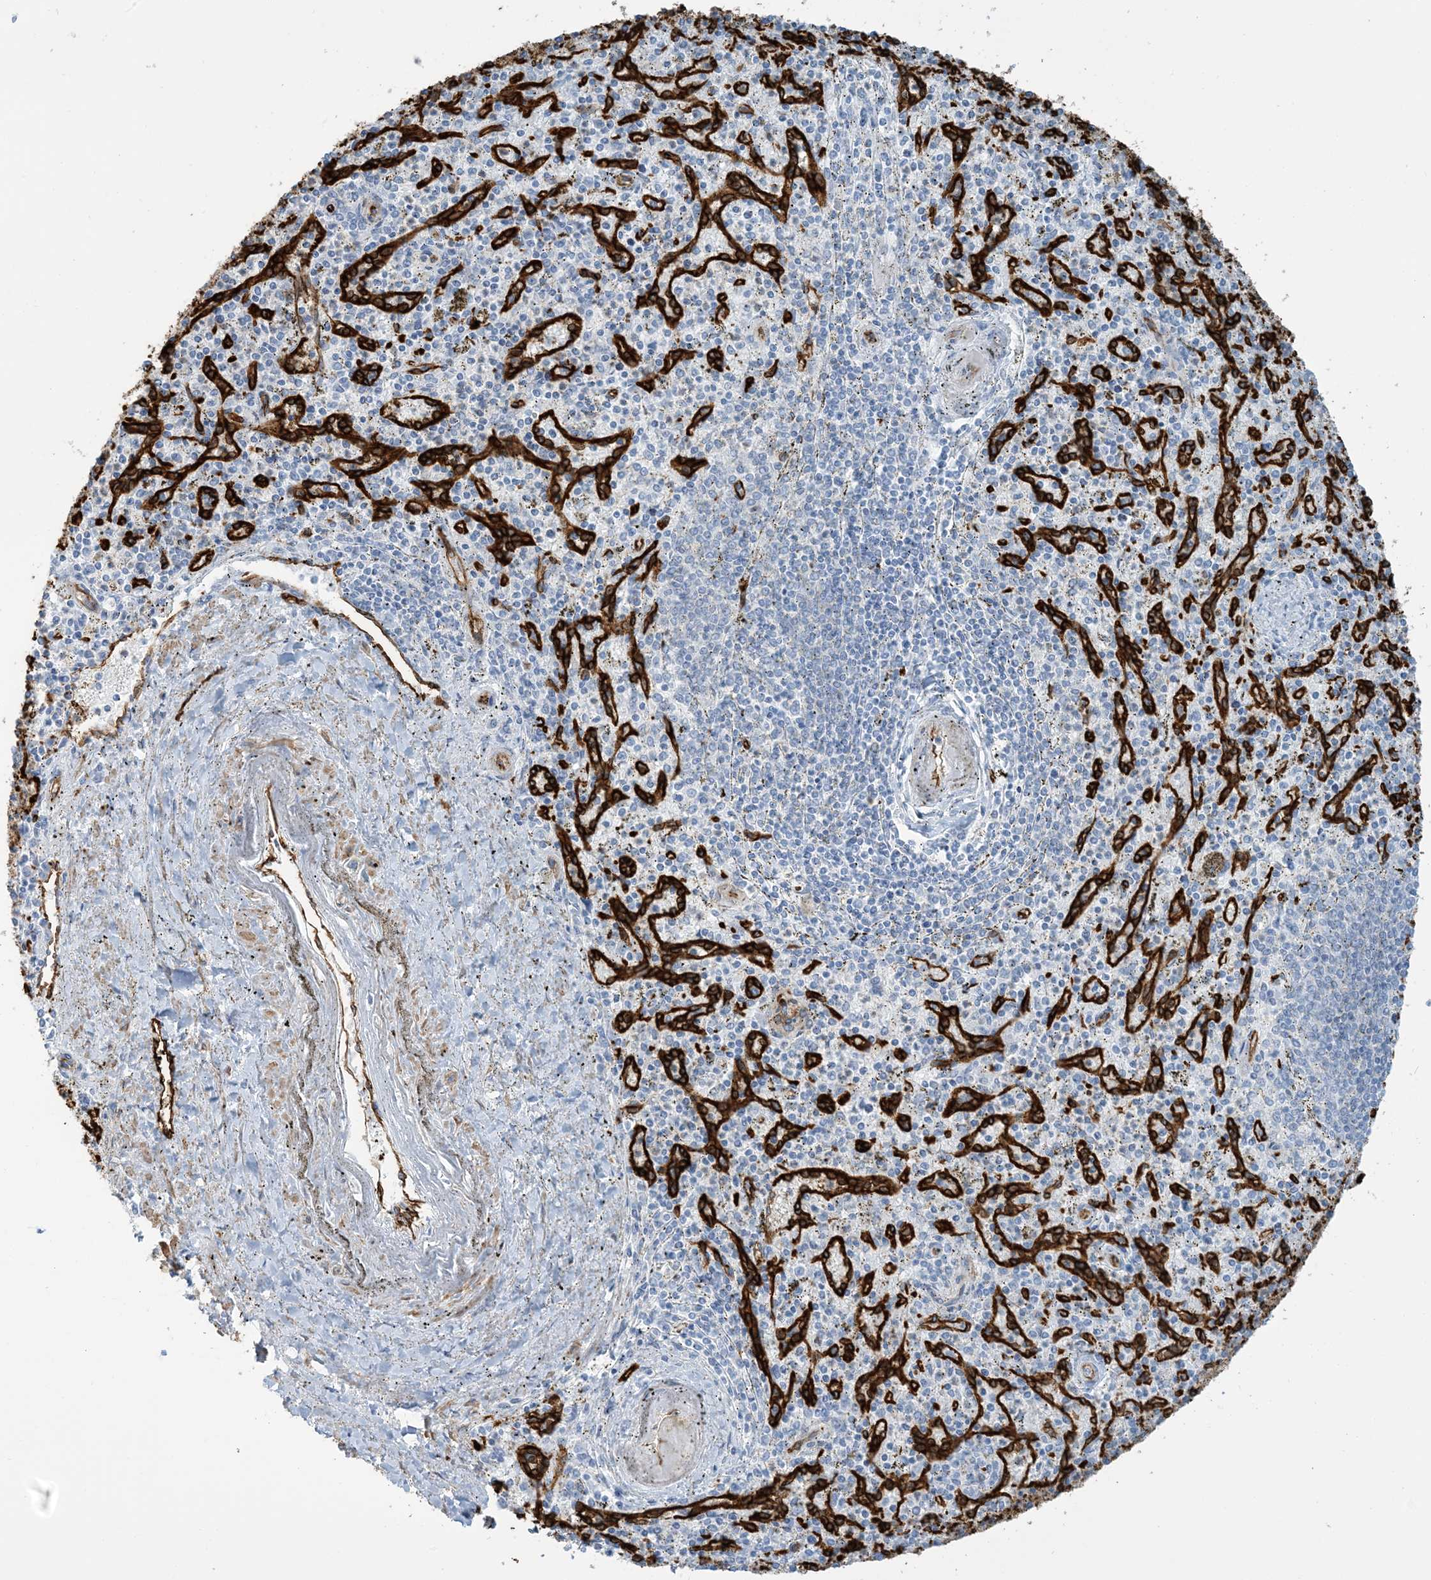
{"staining": {"intensity": "negative", "quantity": "none", "location": "none"}, "tissue": "spleen", "cell_type": "Cells in red pulp", "image_type": "normal", "snomed": [{"axis": "morphology", "description": "Normal tissue, NOS"}, {"axis": "topography", "description": "Spleen"}], "caption": "Spleen stained for a protein using immunohistochemistry demonstrates no expression cells in red pulp.", "gene": "EPS8L3", "patient": {"sex": "male", "age": 72}}